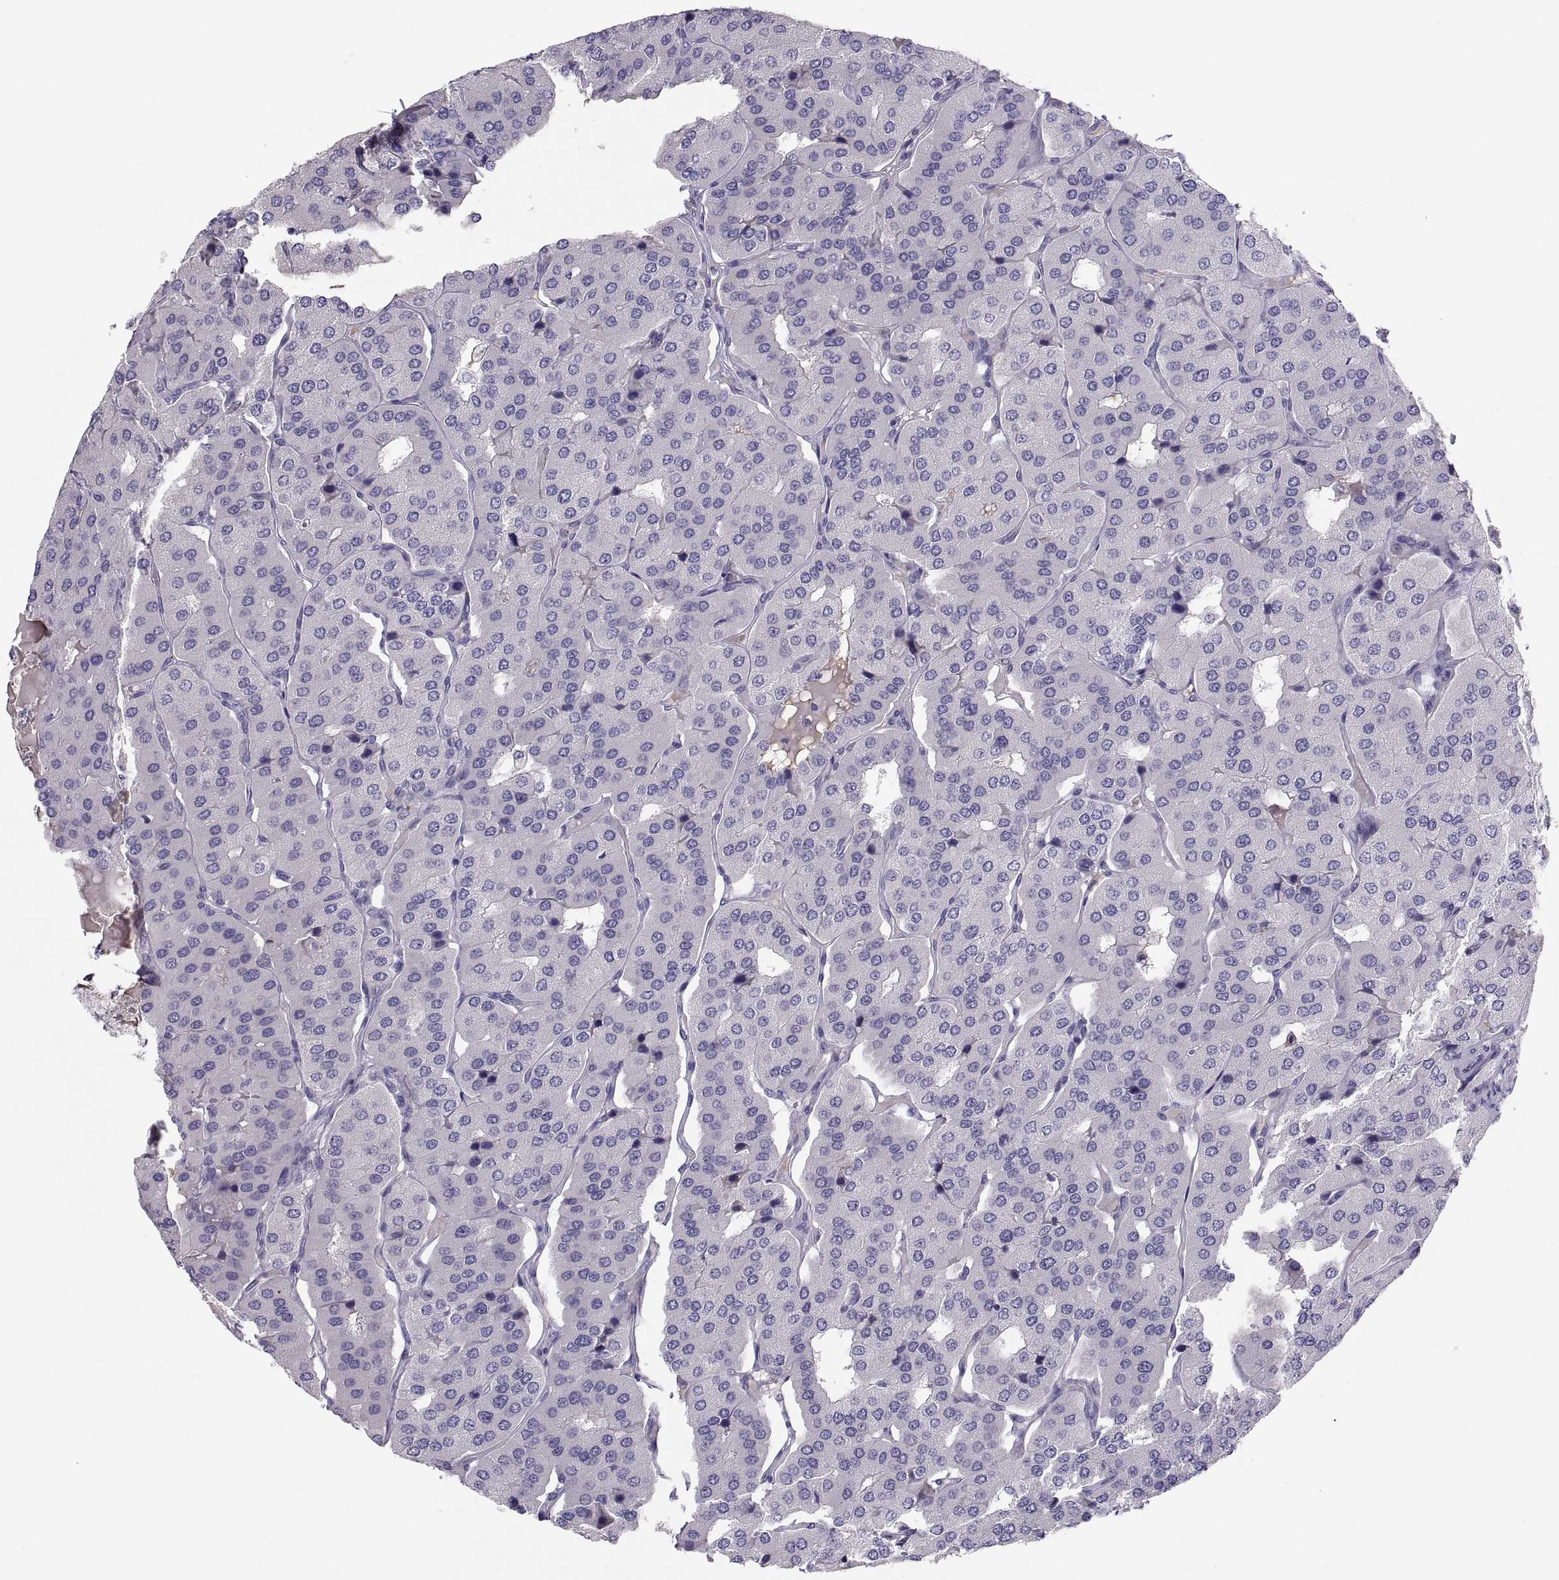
{"staining": {"intensity": "negative", "quantity": "none", "location": "none"}, "tissue": "parathyroid gland", "cell_type": "Glandular cells", "image_type": "normal", "snomed": [{"axis": "morphology", "description": "Normal tissue, NOS"}, {"axis": "morphology", "description": "Adenoma, NOS"}, {"axis": "topography", "description": "Parathyroid gland"}], "caption": "DAB immunohistochemical staining of benign parathyroid gland demonstrates no significant positivity in glandular cells. (DAB (3,3'-diaminobenzidine) IHC visualized using brightfield microscopy, high magnification).", "gene": "MAGEB2", "patient": {"sex": "female", "age": 86}}